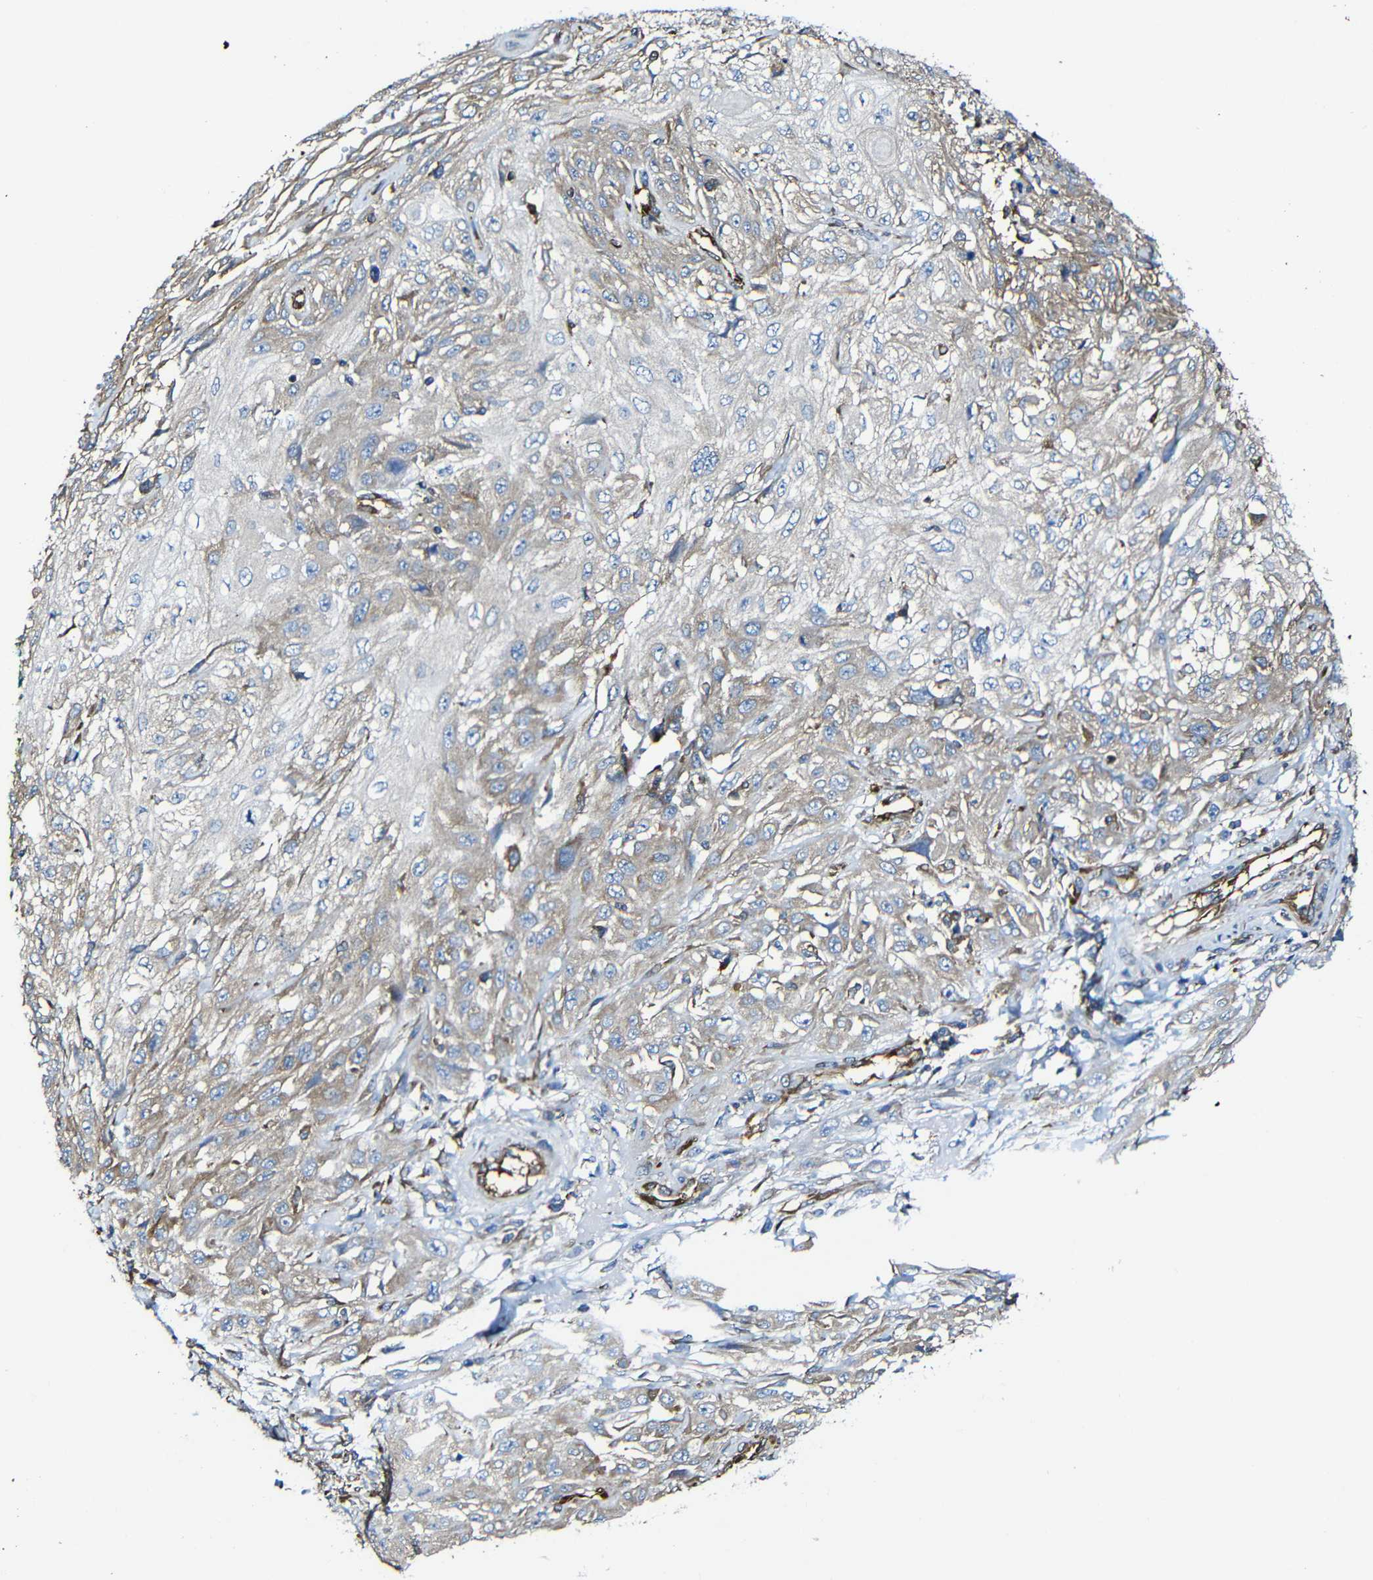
{"staining": {"intensity": "weak", "quantity": "<25%", "location": "cytoplasmic/membranous"}, "tissue": "skin cancer", "cell_type": "Tumor cells", "image_type": "cancer", "snomed": [{"axis": "morphology", "description": "Squamous cell carcinoma, NOS"}, {"axis": "topography", "description": "Skin"}], "caption": "Histopathology image shows no significant protein expression in tumor cells of squamous cell carcinoma (skin).", "gene": "MSN", "patient": {"sex": "male", "age": 75}}